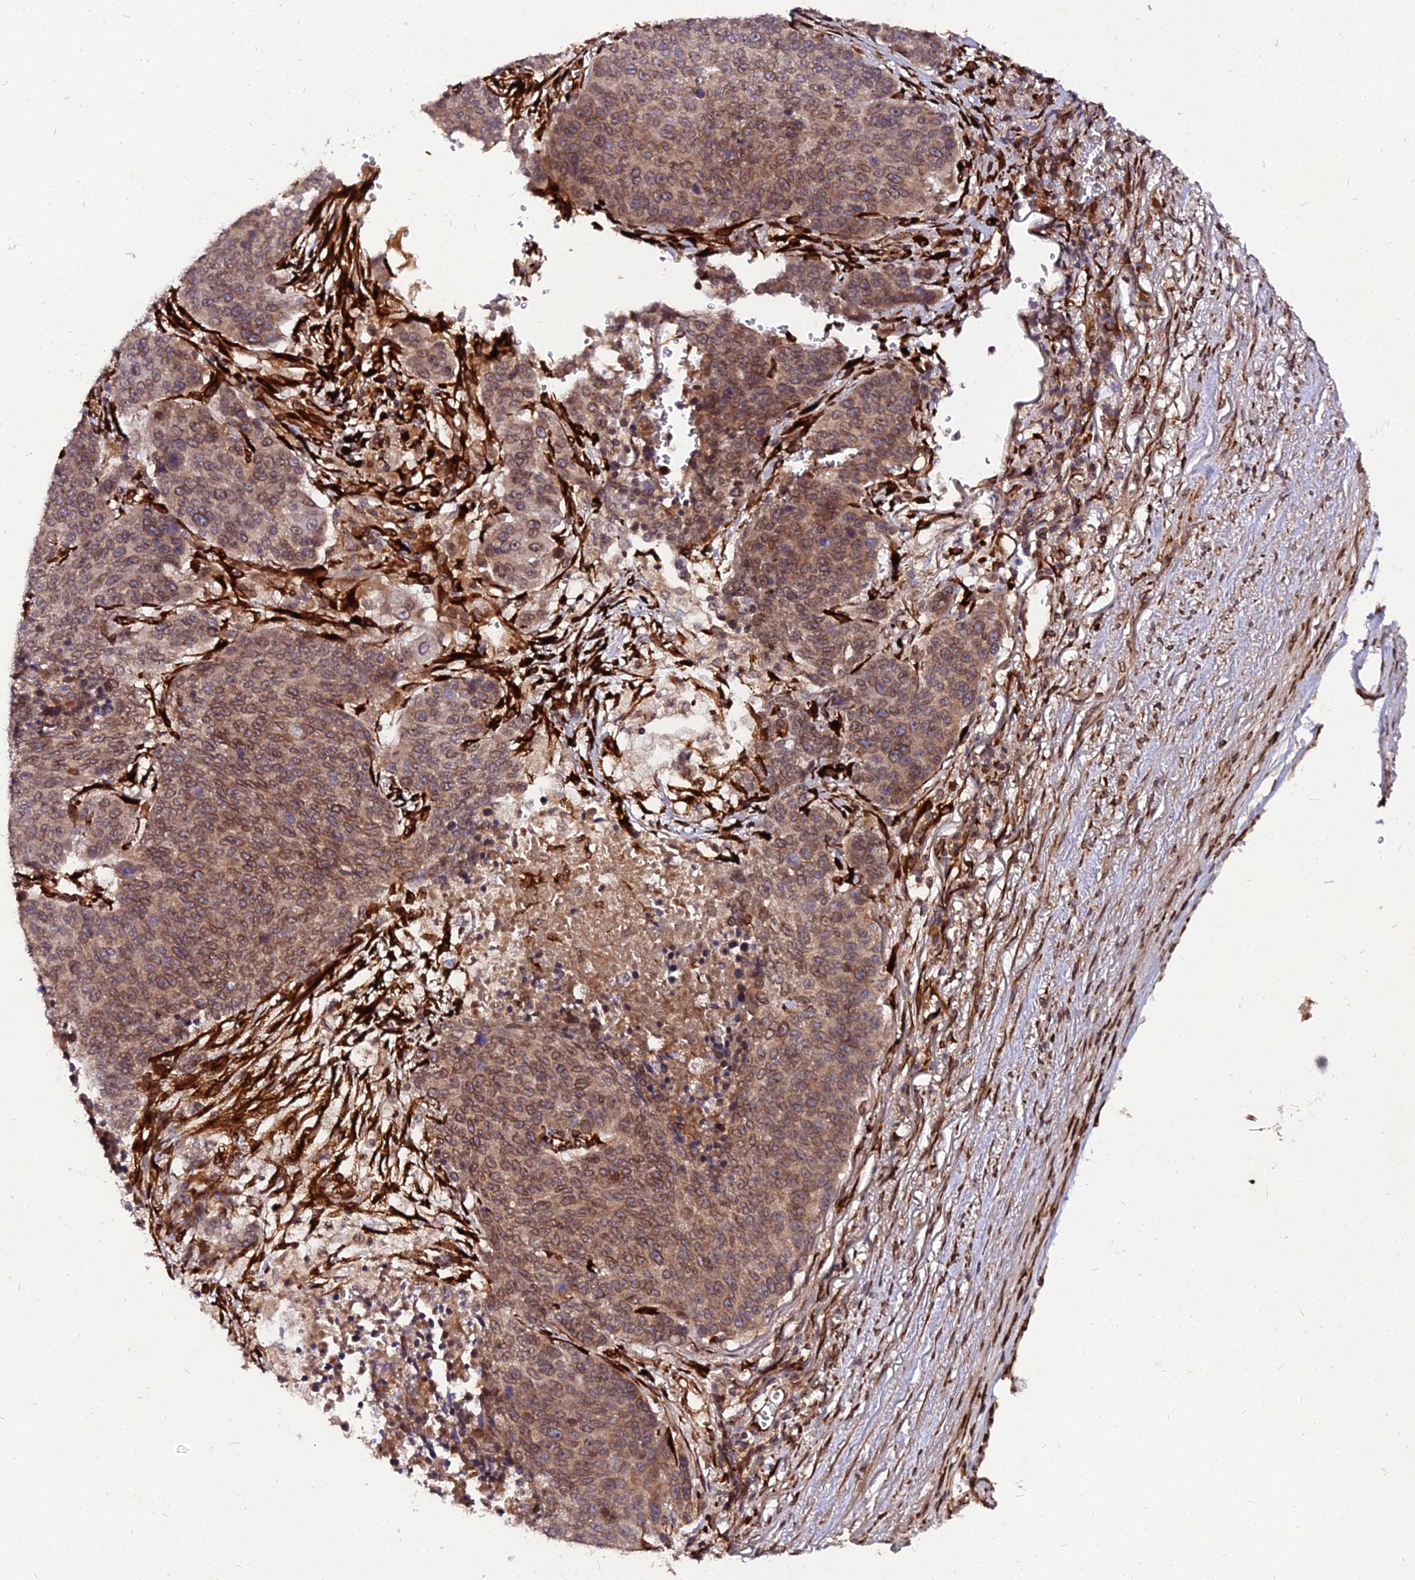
{"staining": {"intensity": "moderate", "quantity": ">75%", "location": "cytoplasmic/membranous,nuclear"}, "tissue": "lung cancer", "cell_type": "Tumor cells", "image_type": "cancer", "snomed": [{"axis": "morphology", "description": "Normal tissue, NOS"}, {"axis": "morphology", "description": "Squamous cell carcinoma, NOS"}, {"axis": "topography", "description": "Lymph node"}, {"axis": "topography", "description": "Lung"}], "caption": "Human squamous cell carcinoma (lung) stained with a brown dye reveals moderate cytoplasmic/membranous and nuclear positive expression in approximately >75% of tumor cells.", "gene": "PDE4D", "patient": {"sex": "male", "age": 66}}